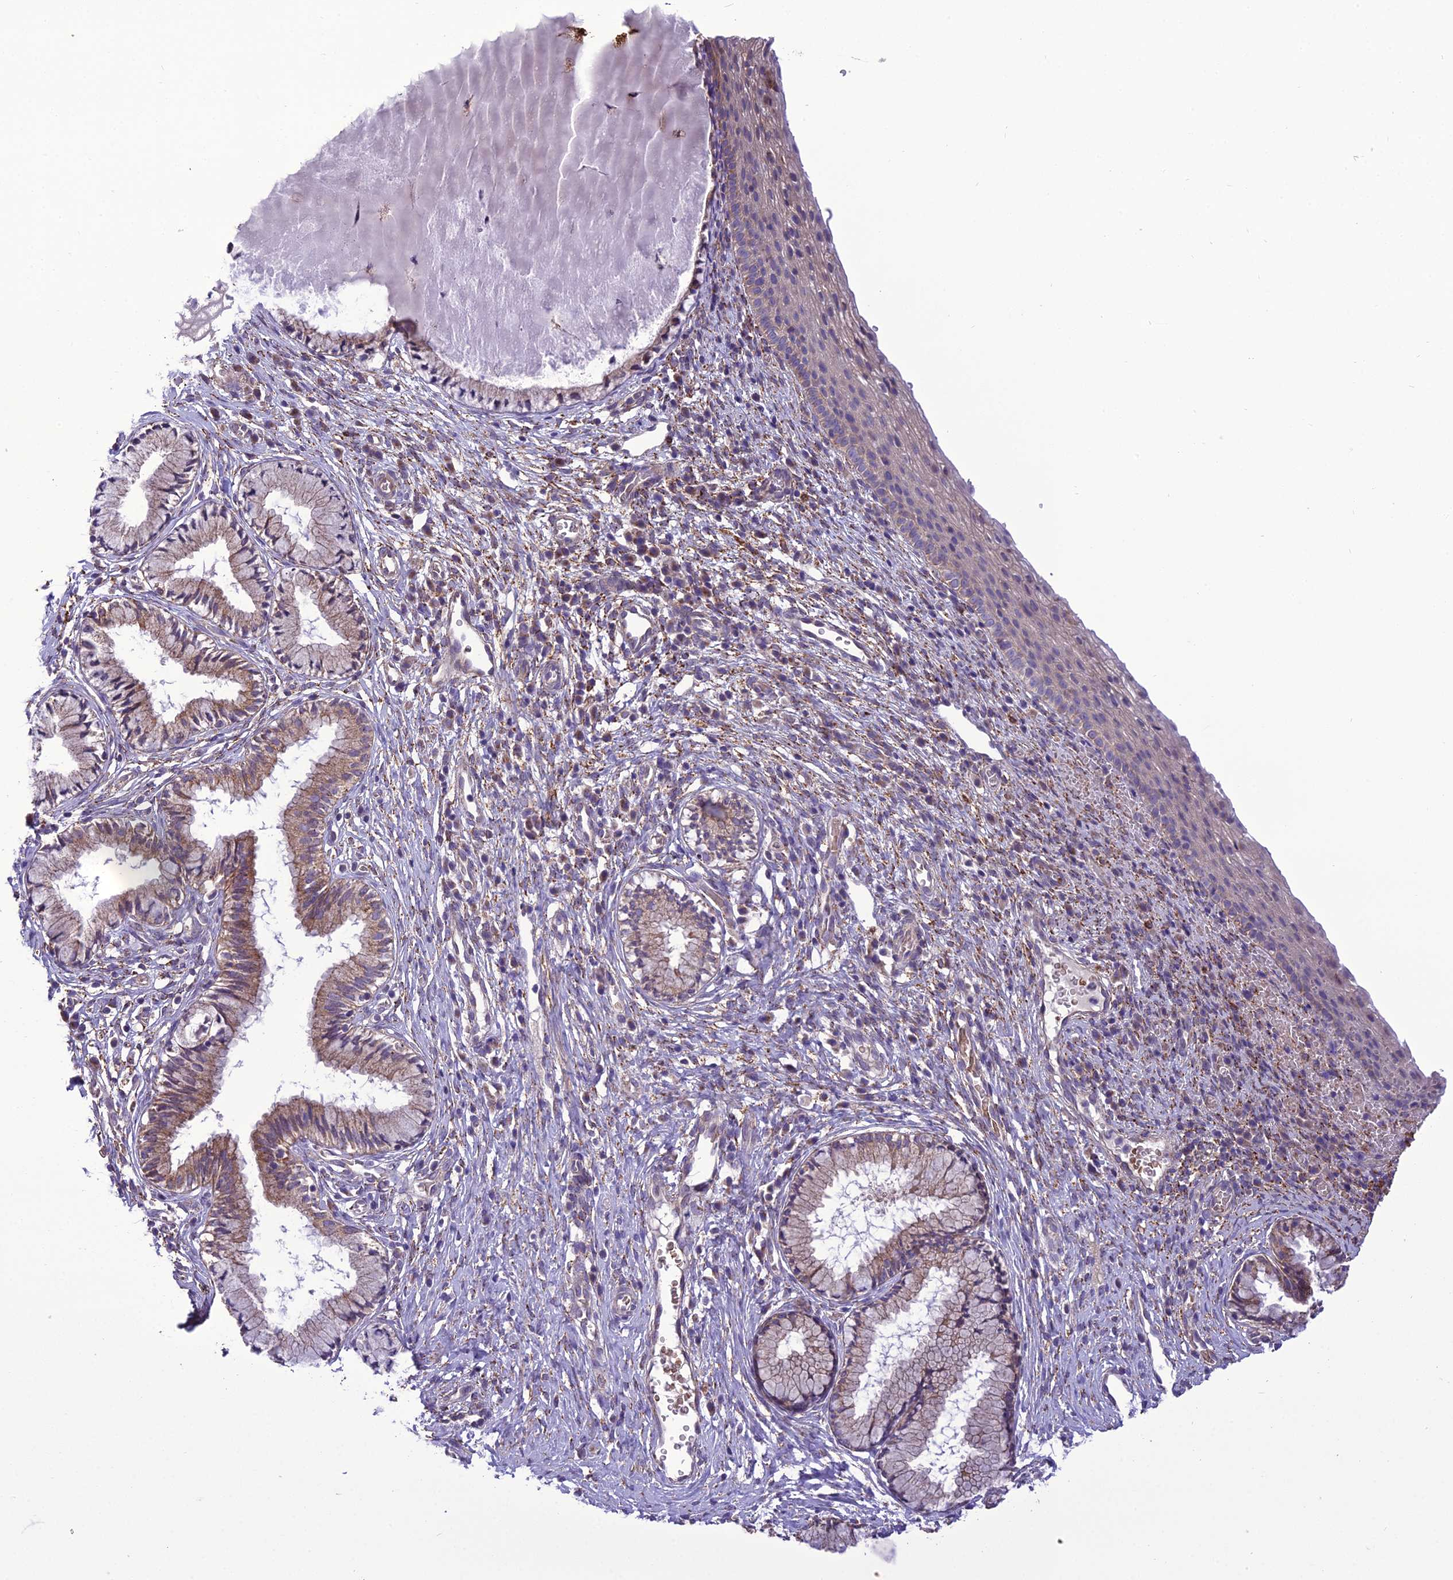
{"staining": {"intensity": "moderate", "quantity": ">75%", "location": "cytoplasmic/membranous"}, "tissue": "cervix", "cell_type": "Glandular cells", "image_type": "normal", "snomed": [{"axis": "morphology", "description": "Normal tissue, NOS"}, {"axis": "topography", "description": "Cervix"}], "caption": "High-magnification brightfield microscopy of normal cervix stained with DAB (brown) and counterstained with hematoxylin (blue). glandular cells exhibit moderate cytoplasmic/membranous expression is present in about>75% of cells.", "gene": "ENSG00000260272", "patient": {"sex": "female", "age": 27}}